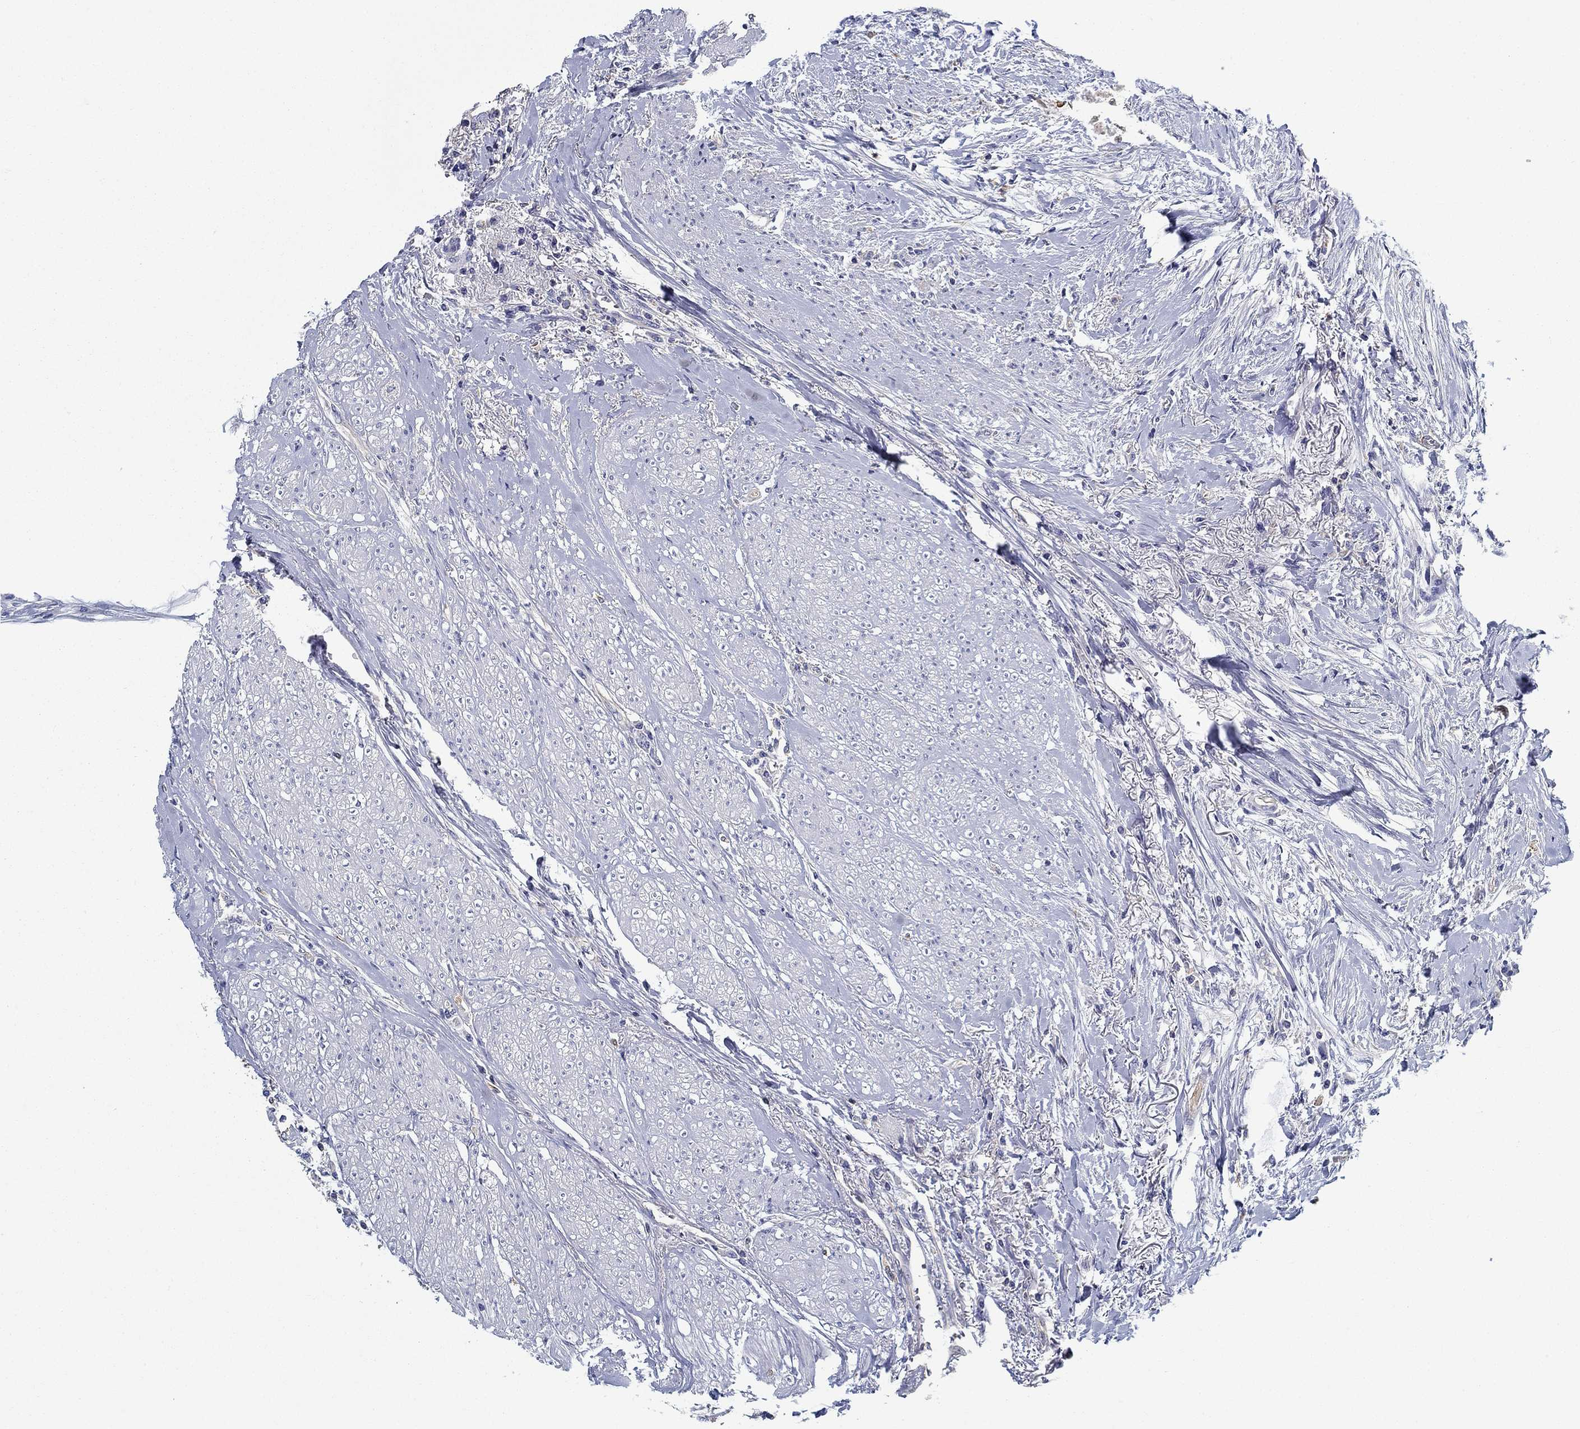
{"staining": {"intensity": "negative", "quantity": "none", "location": "none"}, "tissue": "colorectal cancer", "cell_type": "Tumor cells", "image_type": "cancer", "snomed": [{"axis": "morphology", "description": "Adenocarcinoma, NOS"}, {"axis": "topography", "description": "Rectum"}], "caption": "Immunohistochemistry (IHC) of human adenocarcinoma (colorectal) demonstrates no expression in tumor cells.", "gene": "BBOF1", "patient": {"sex": "male", "age": 59}}